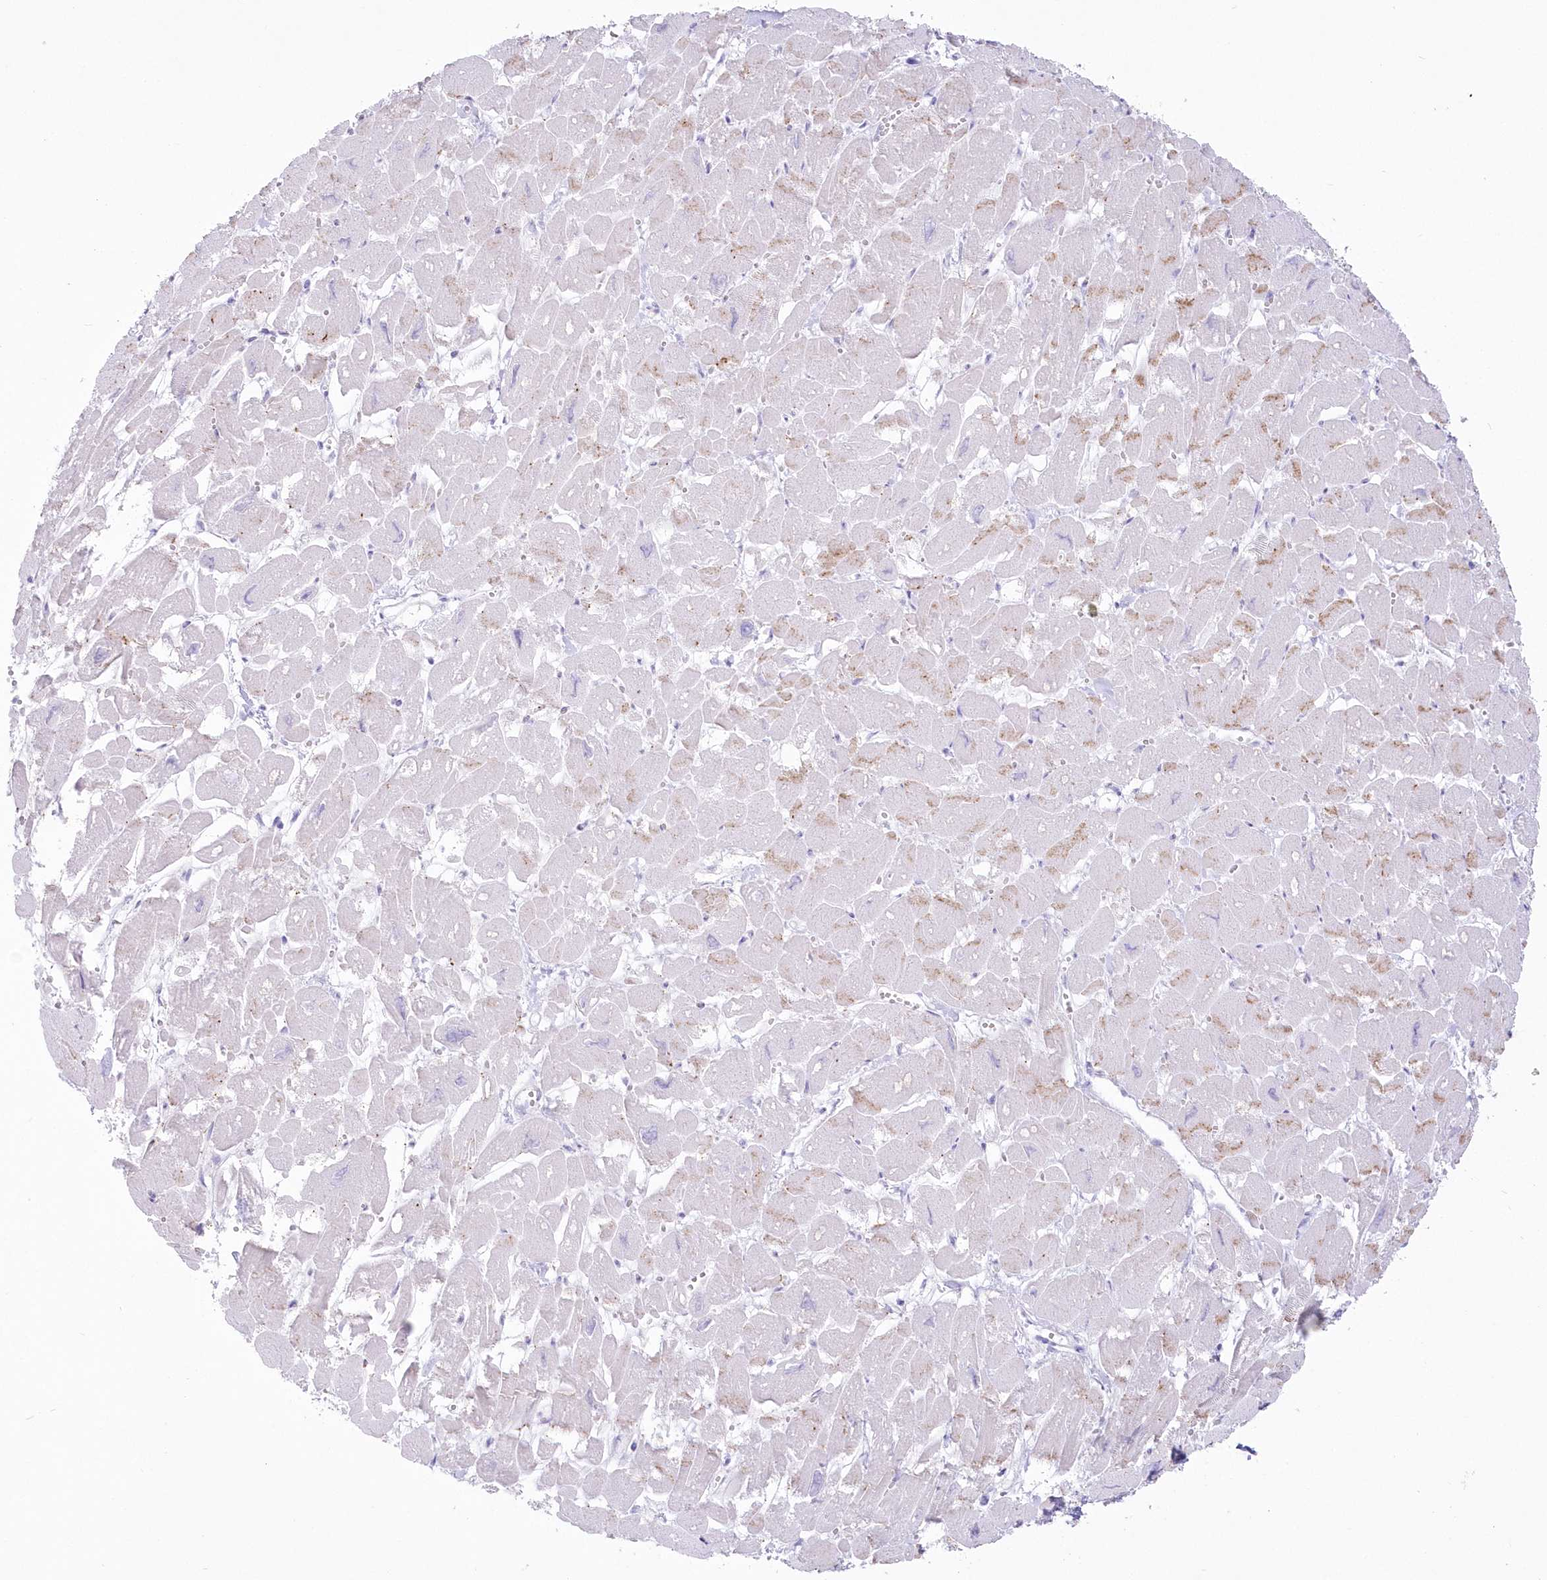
{"staining": {"intensity": "weak", "quantity": "<25%", "location": "cytoplasmic/membranous"}, "tissue": "heart muscle", "cell_type": "Cardiomyocytes", "image_type": "normal", "snomed": [{"axis": "morphology", "description": "Normal tissue, NOS"}, {"axis": "topography", "description": "Heart"}], "caption": "This is an IHC photomicrograph of benign human heart muscle. There is no expression in cardiomyocytes.", "gene": "ZNF843", "patient": {"sex": "male", "age": 54}}